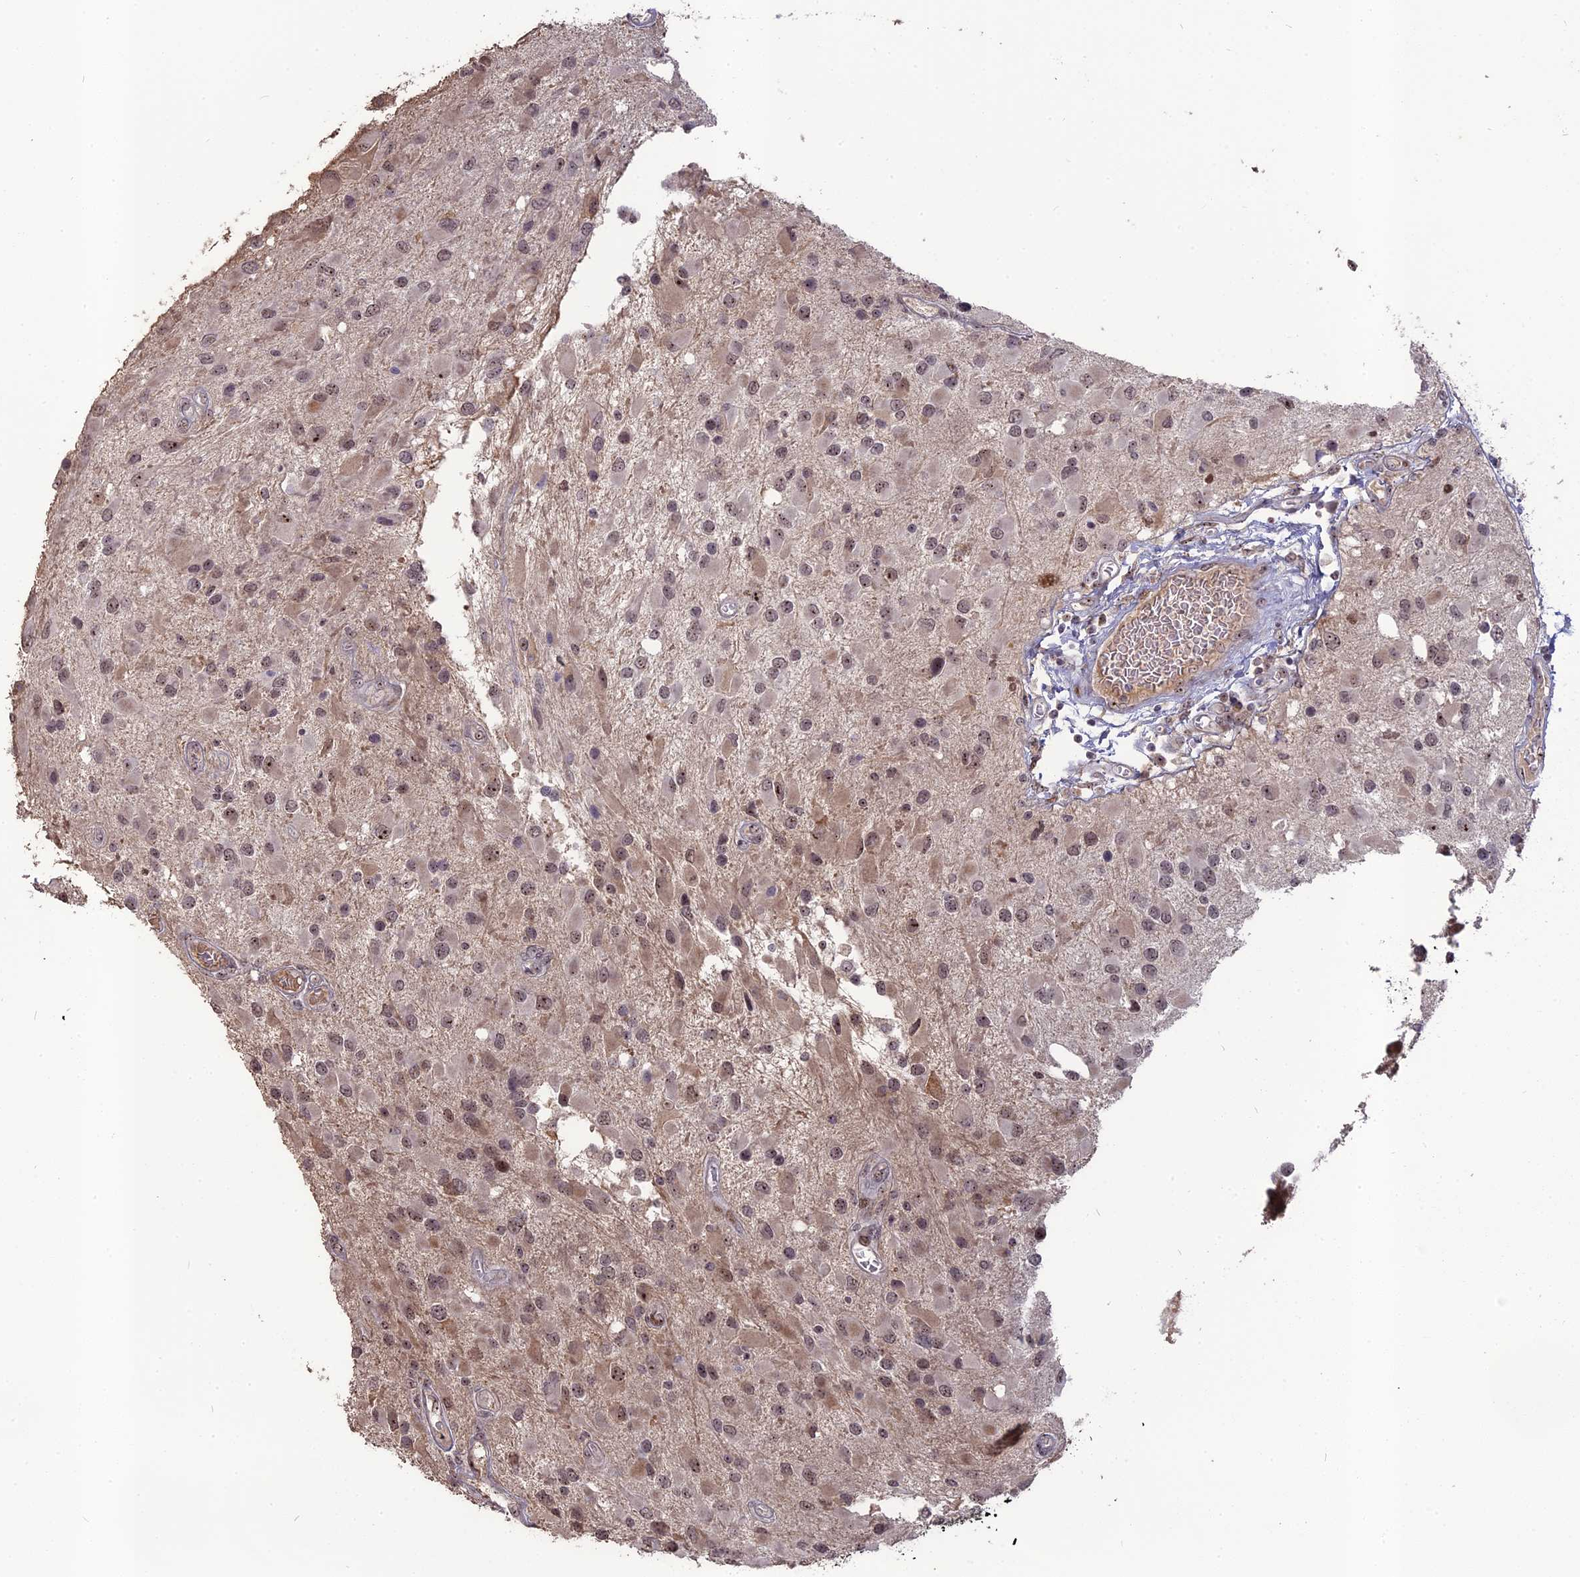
{"staining": {"intensity": "moderate", "quantity": ">75%", "location": "nuclear"}, "tissue": "glioma", "cell_type": "Tumor cells", "image_type": "cancer", "snomed": [{"axis": "morphology", "description": "Glioma, malignant, High grade"}, {"axis": "topography", "description": "Brain"}], "caption": "DAB (3,3'-diaminobenzidine) immunohistochemical staining of glioma shows moderate nuclear protein expression in approximately >75% of tumor cells. Ihc stains the protein in brown and the nuclei are stained blue.", "gene": "FAM131A", "patient": {"sex": "male", "age": 53}}